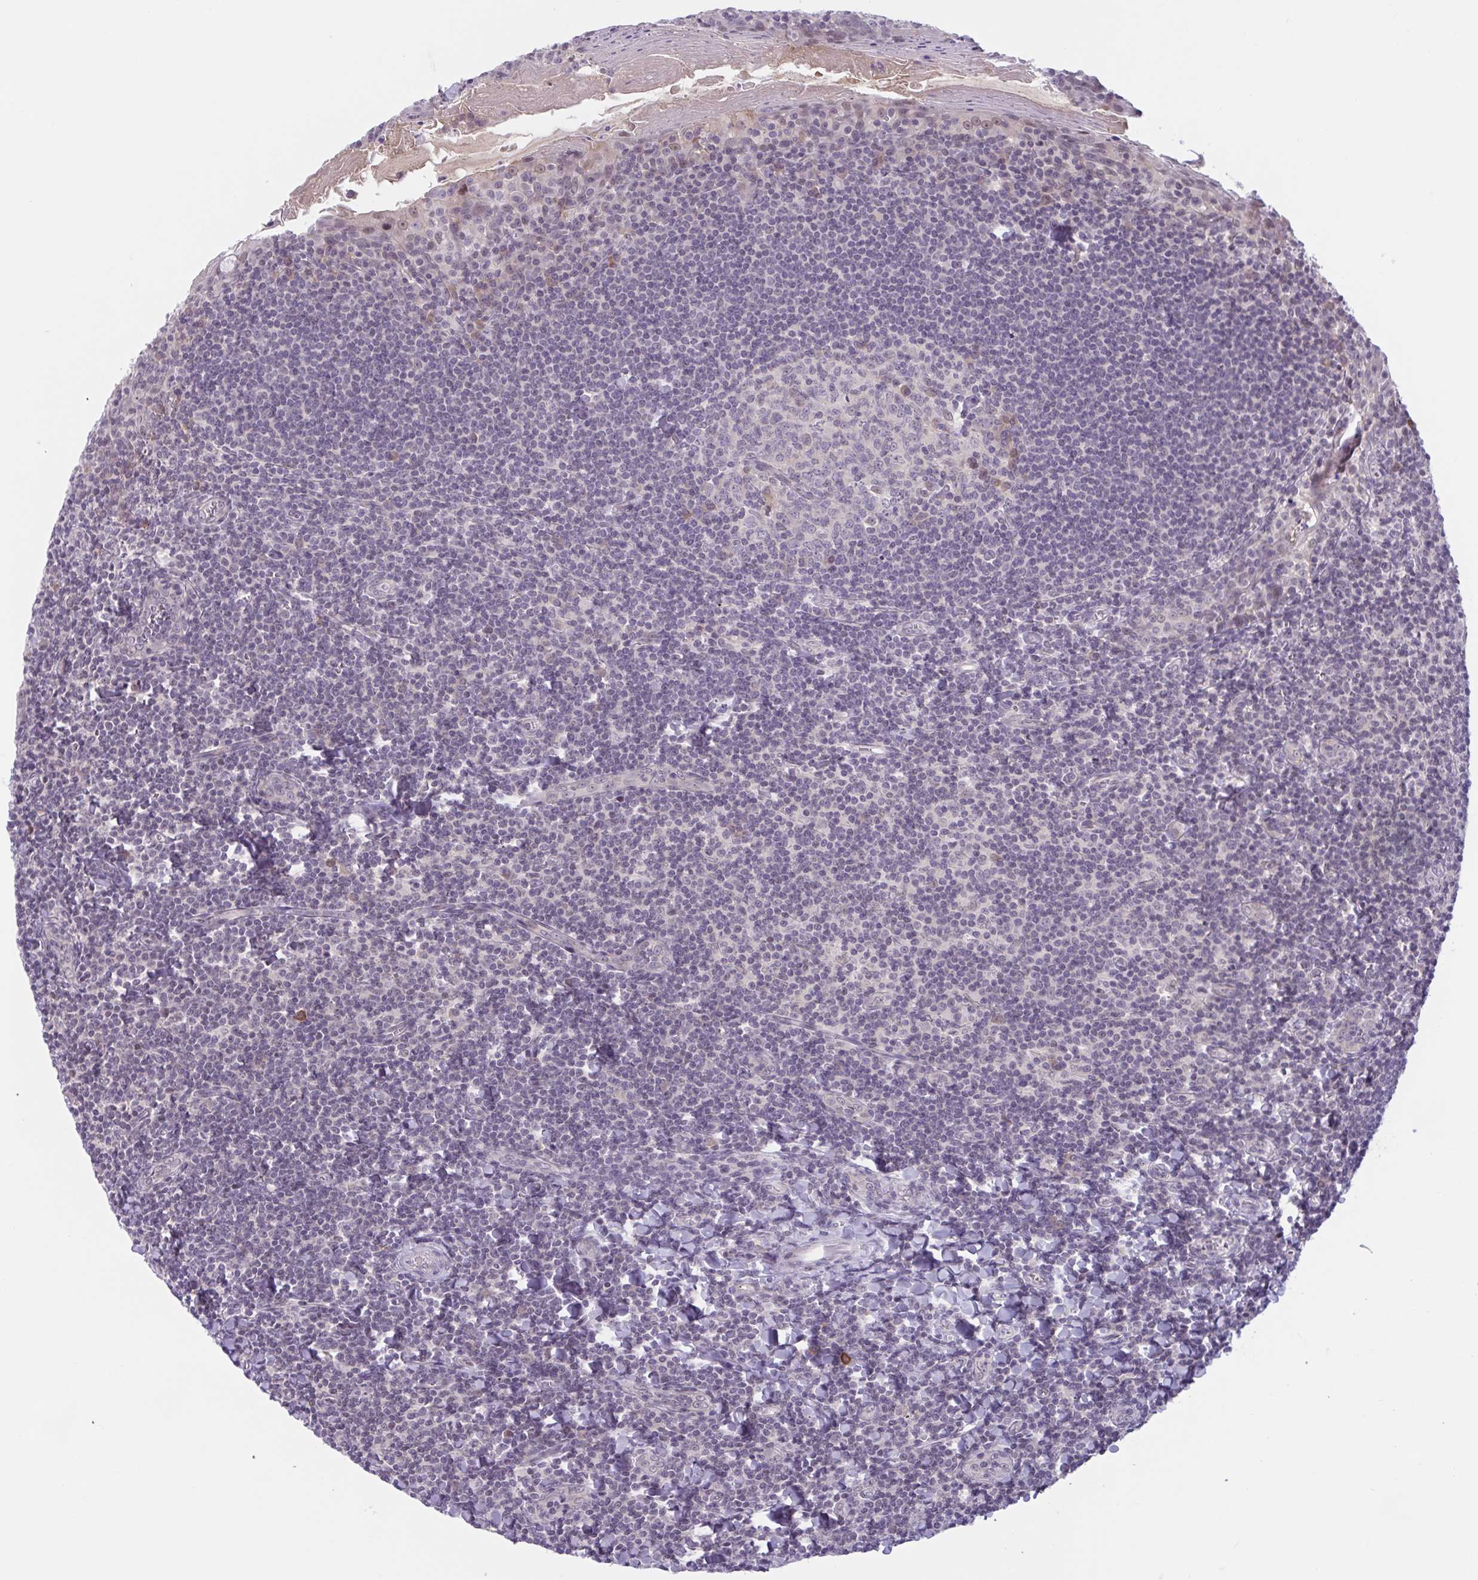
{"staining": {"intensity": "weak", "quantity": "<25%", "location": "cytoplasmic/membranous"}, "tissue": "tonsil", "cell_type": "Germinal center cells", "image_type": "normal", "snomed": [{"axis": "morphology", "description": "Normal tissue, NOS"}, {"axis": "topography", "description": "Tonsil"}], "caption": "High magnification brightfield microscopy of normal tonsil stained with DAB (3,3'-diaminobenzidine) (brown) and counterstained with hematoxylin (blue): germinal center cells show no significant positivity. (IHC, brightfield microscopy, high magnification).", "gene": "TTC7B", "patient": {"sex": "male", "age": 27}}